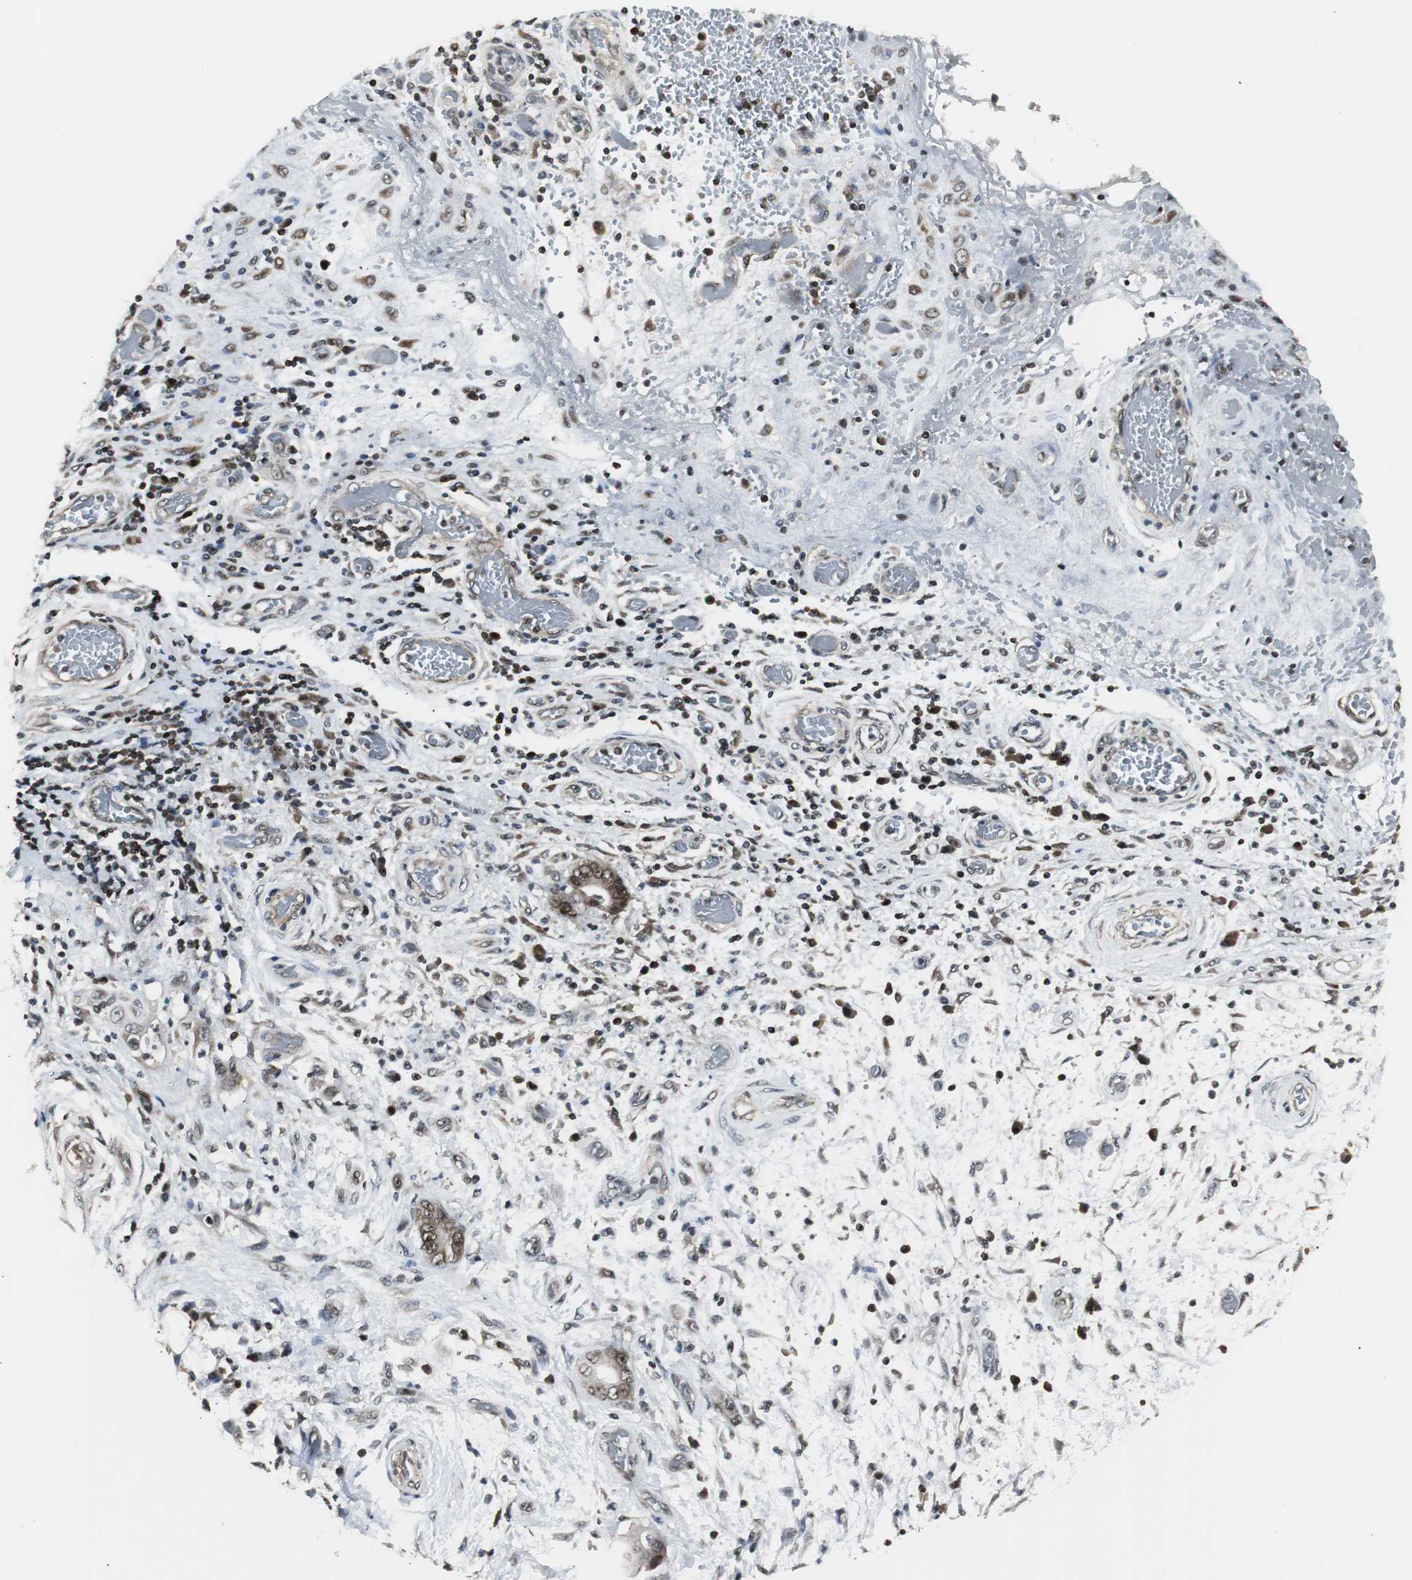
{"staining": {"intensity": "moderate", "quantity": "25%-75%", "location": "cytoplasmic/membranous,nuclear"}, "tissue": "stomach cancer", "cell_type": "Tumor cells", "image_type": "cancer", "snomed": [{"axis": "morphology", "description": "Adenocarcinoma, NOS"}, {"axis": "topography", "description": "Stomach"}], "caption": "Stomach adenocarcinoma stained for a protein displays moderate cytoplasmic/membranous and nuclear positivity in tumor cells.", "gene": "MPG", "patient": {"sex": "female", "age": 73}}